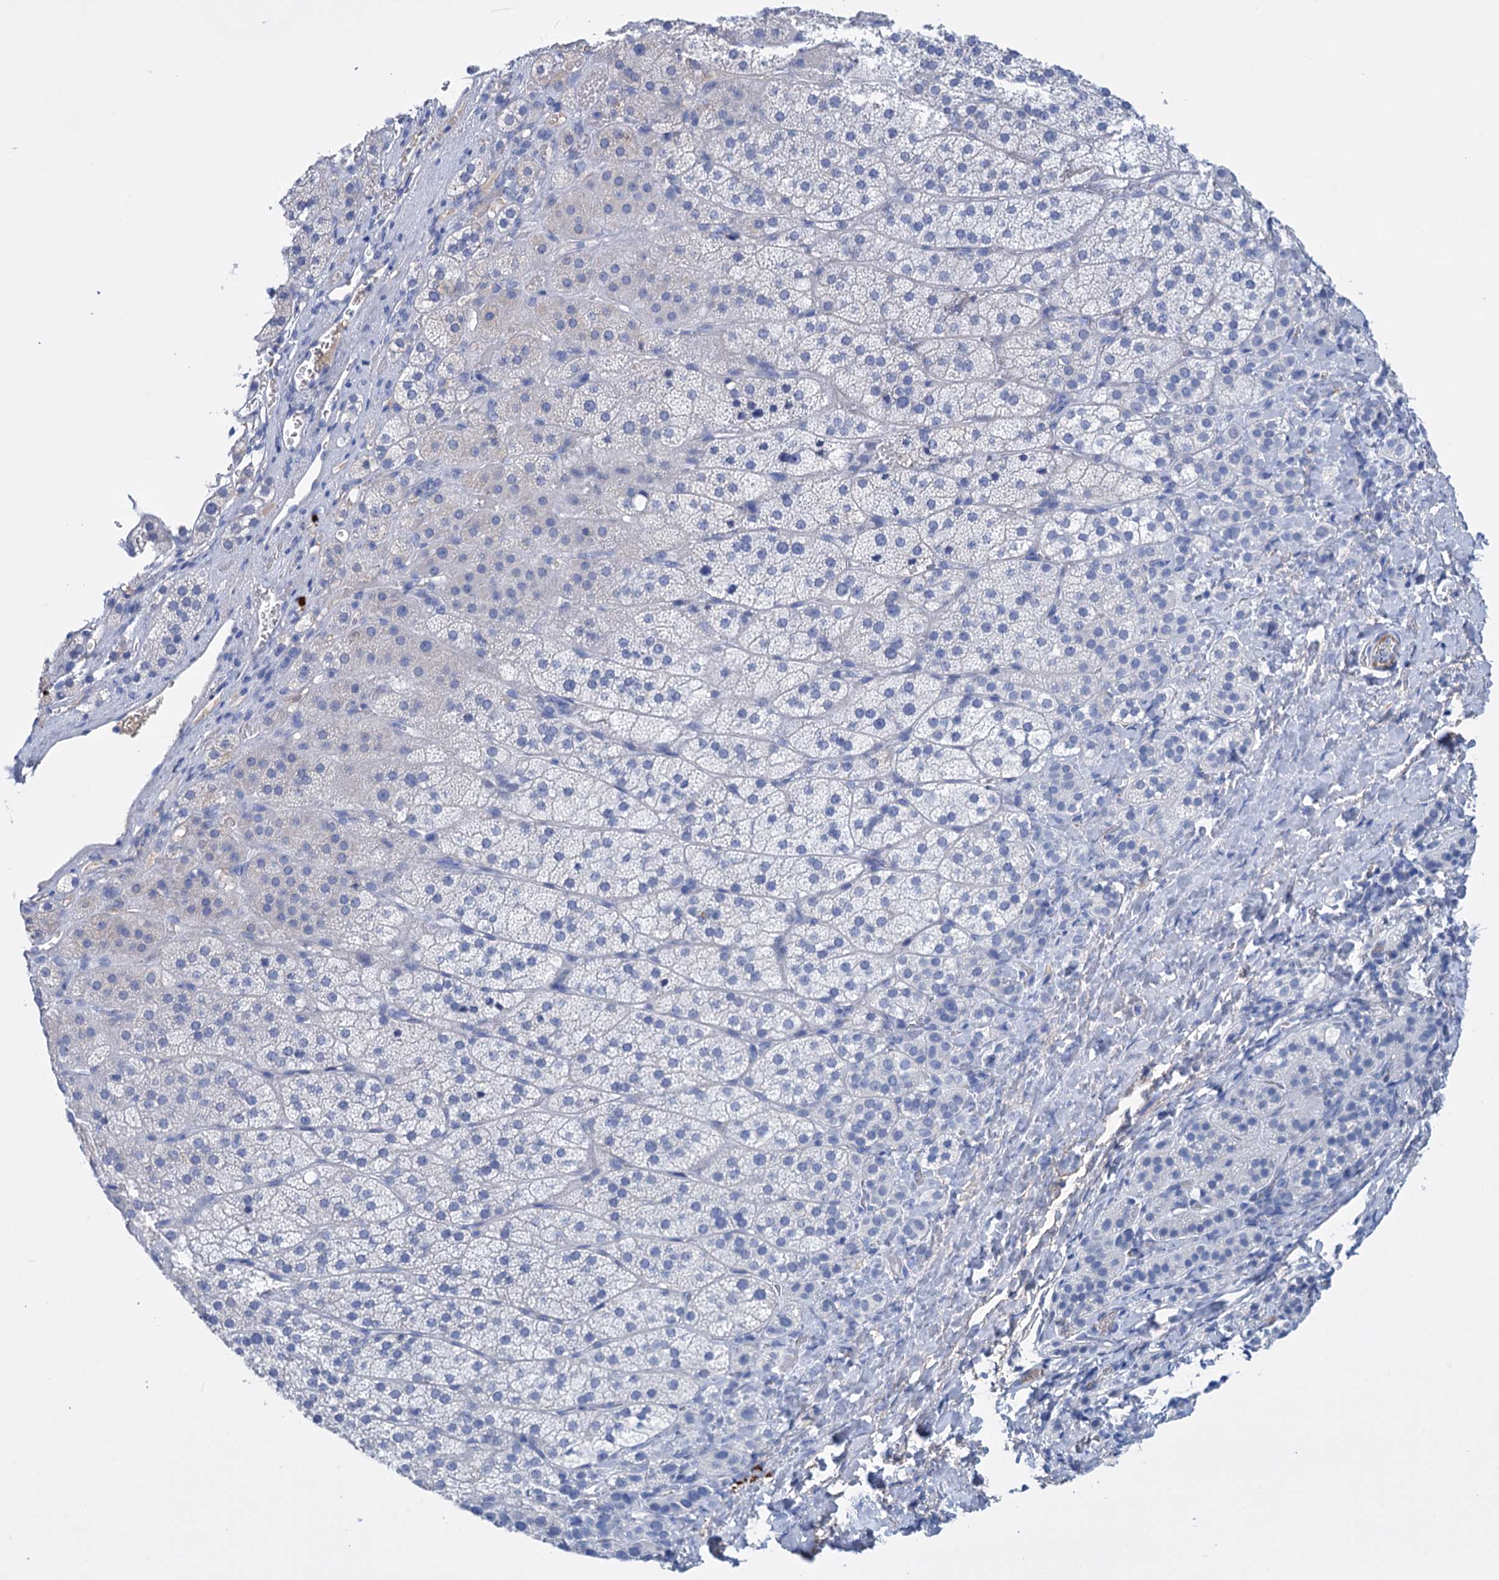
{"staining": {"intensity": "negative", "quantity": "none", "location": "none"}, "tissue": "adrenal gland", "cell_type": "Glandular cells", "image_type": "normal", "snomed": [{"axis": "morphology", "description": "Normal tissue, NOS"}, {"axis": "topography", "description": "Adrenal gland"}], "caption": "Glandular cells show no significant protein positivity in normal adrenal gland.", "gene": "FBXW12", "patient": {"sex": "female", "age": 44}}